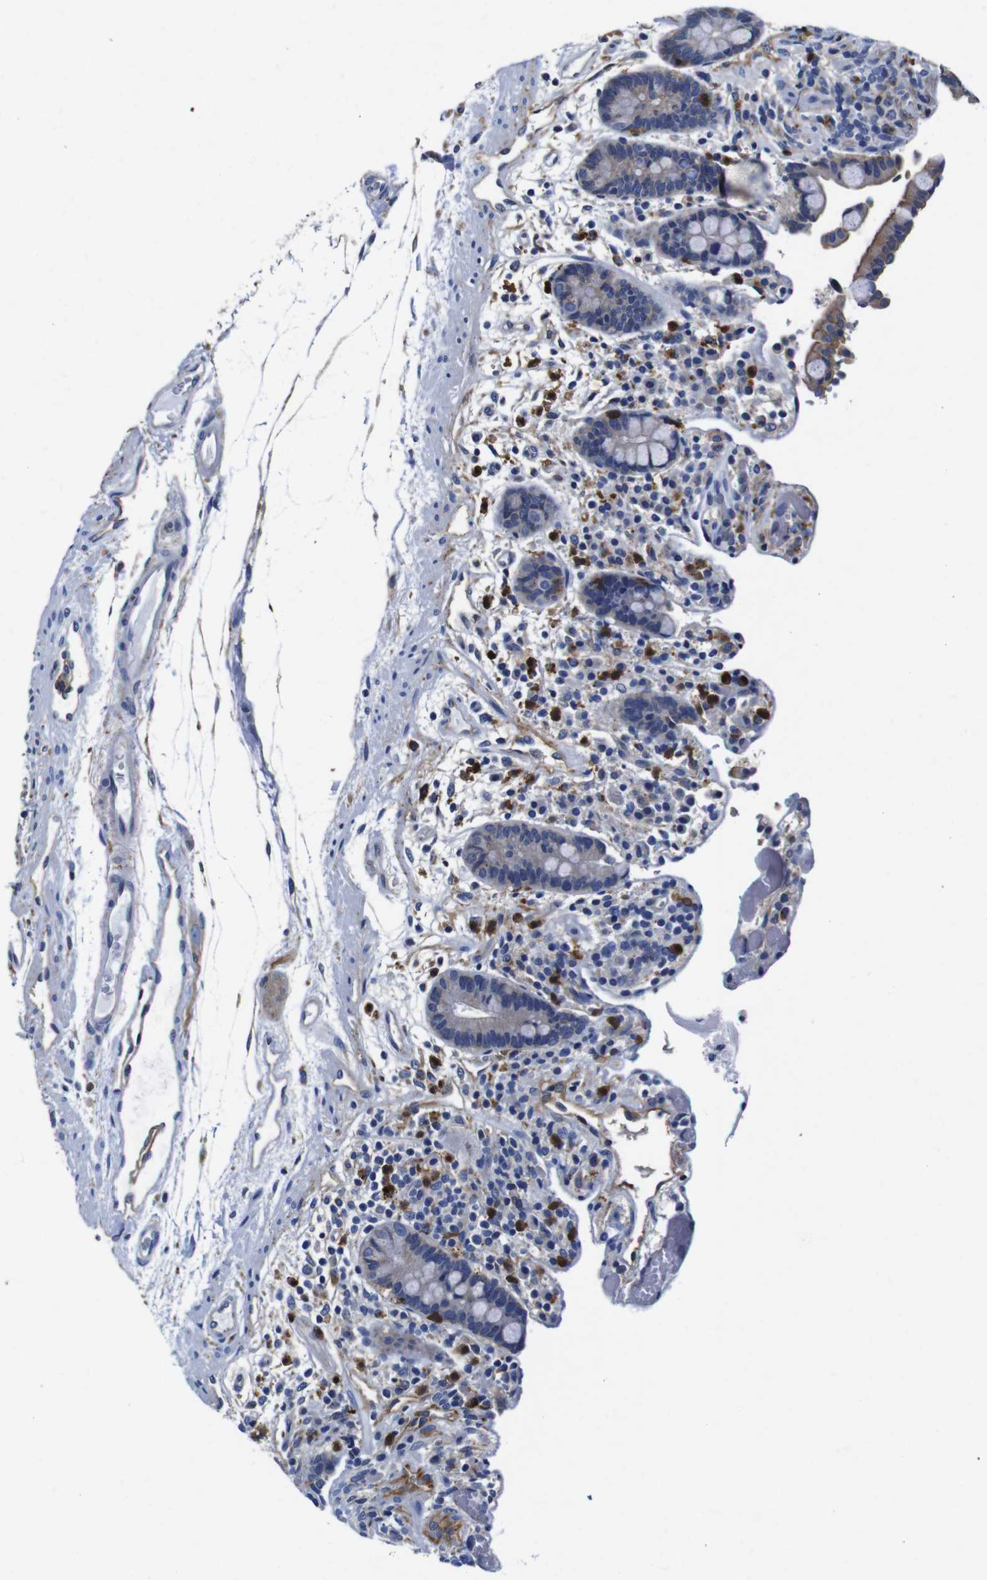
{"staining": {"intensity": "negative", "quantity": "none", "location": "none"}, "tissue": "colon", "cell_type": "Endothelial cells", "image_type": "normal", "snomed": [{"axis": "morphology", "description": "Normal tissue, NOS"}, {"axis": "topography", "description": "Colon"}], "caption": "This is an IHC image of normal colon. There is no positivity in endothelial cells.", "gene": "GIMAP2", "patient": {"sex": "male", "age": 73}}